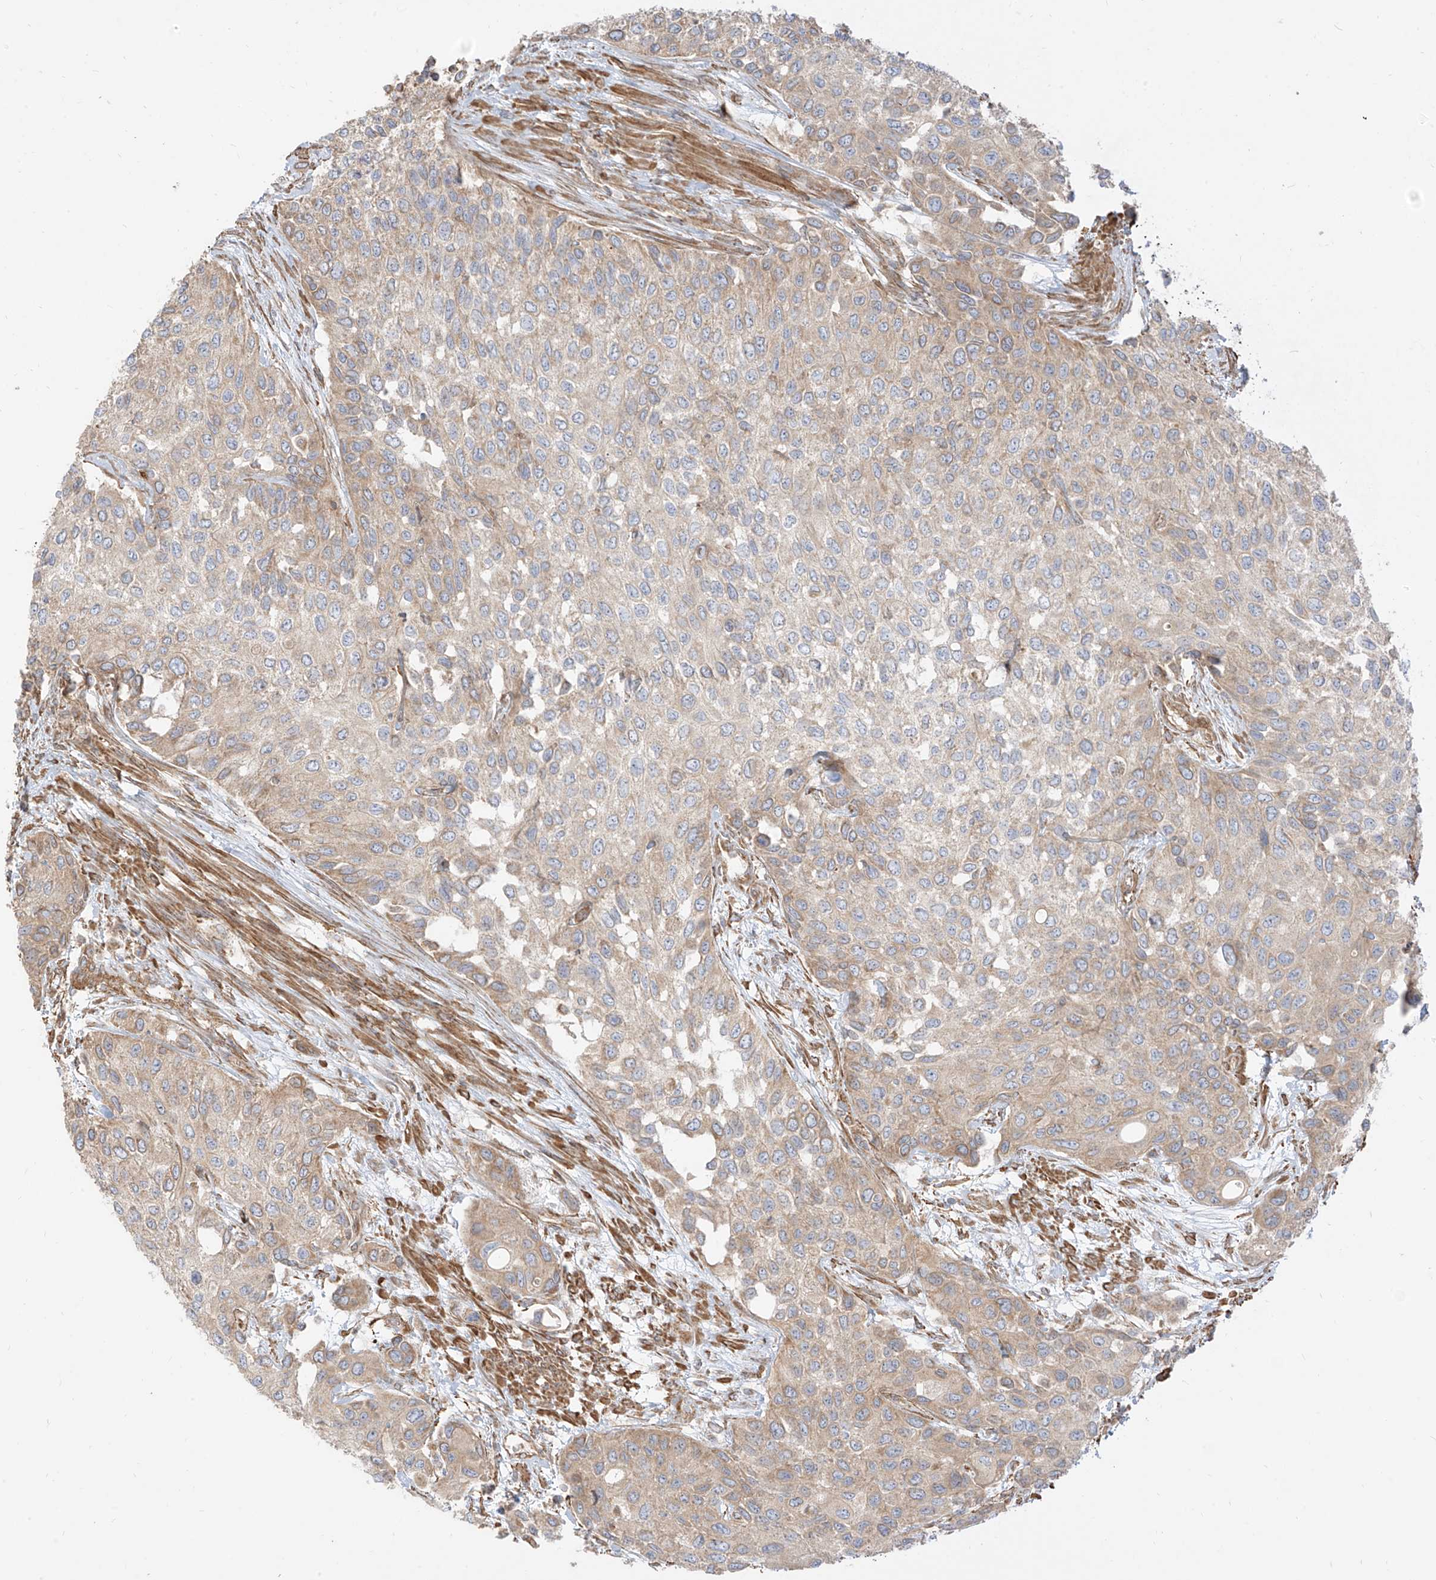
{"staining": {"intensity": "weak", "quantity": "25%-75%", "location": "cytoplasmic/membranous"}, "tissue": "urothelial cancer", "cell_type": "Tumor cells", "image_type": "cancer", "snomed": [{"axis": "morphology", "description": "Normal tissue, NOS"}, {"axis": "morphology", "description": "Urothelial carcinoma, High grade"}, {"axis": "topography", "description": "Vascular tissue"}, {"axis": "topography", "description": "Urinary bladder"}], "caption": "An image of high-grade urothelial carcinoma stained for a protein displays weak cytoplasmic/membranous brown staining in tumor cells. The staining was performed using DAB (3,3'-diaminobenzidine), with brown indicating positive protein expression. Nuclei are stained blue with hematoxylin.", "gene": "PLCL1", "patient": {"sex": "female", "age": 56}}